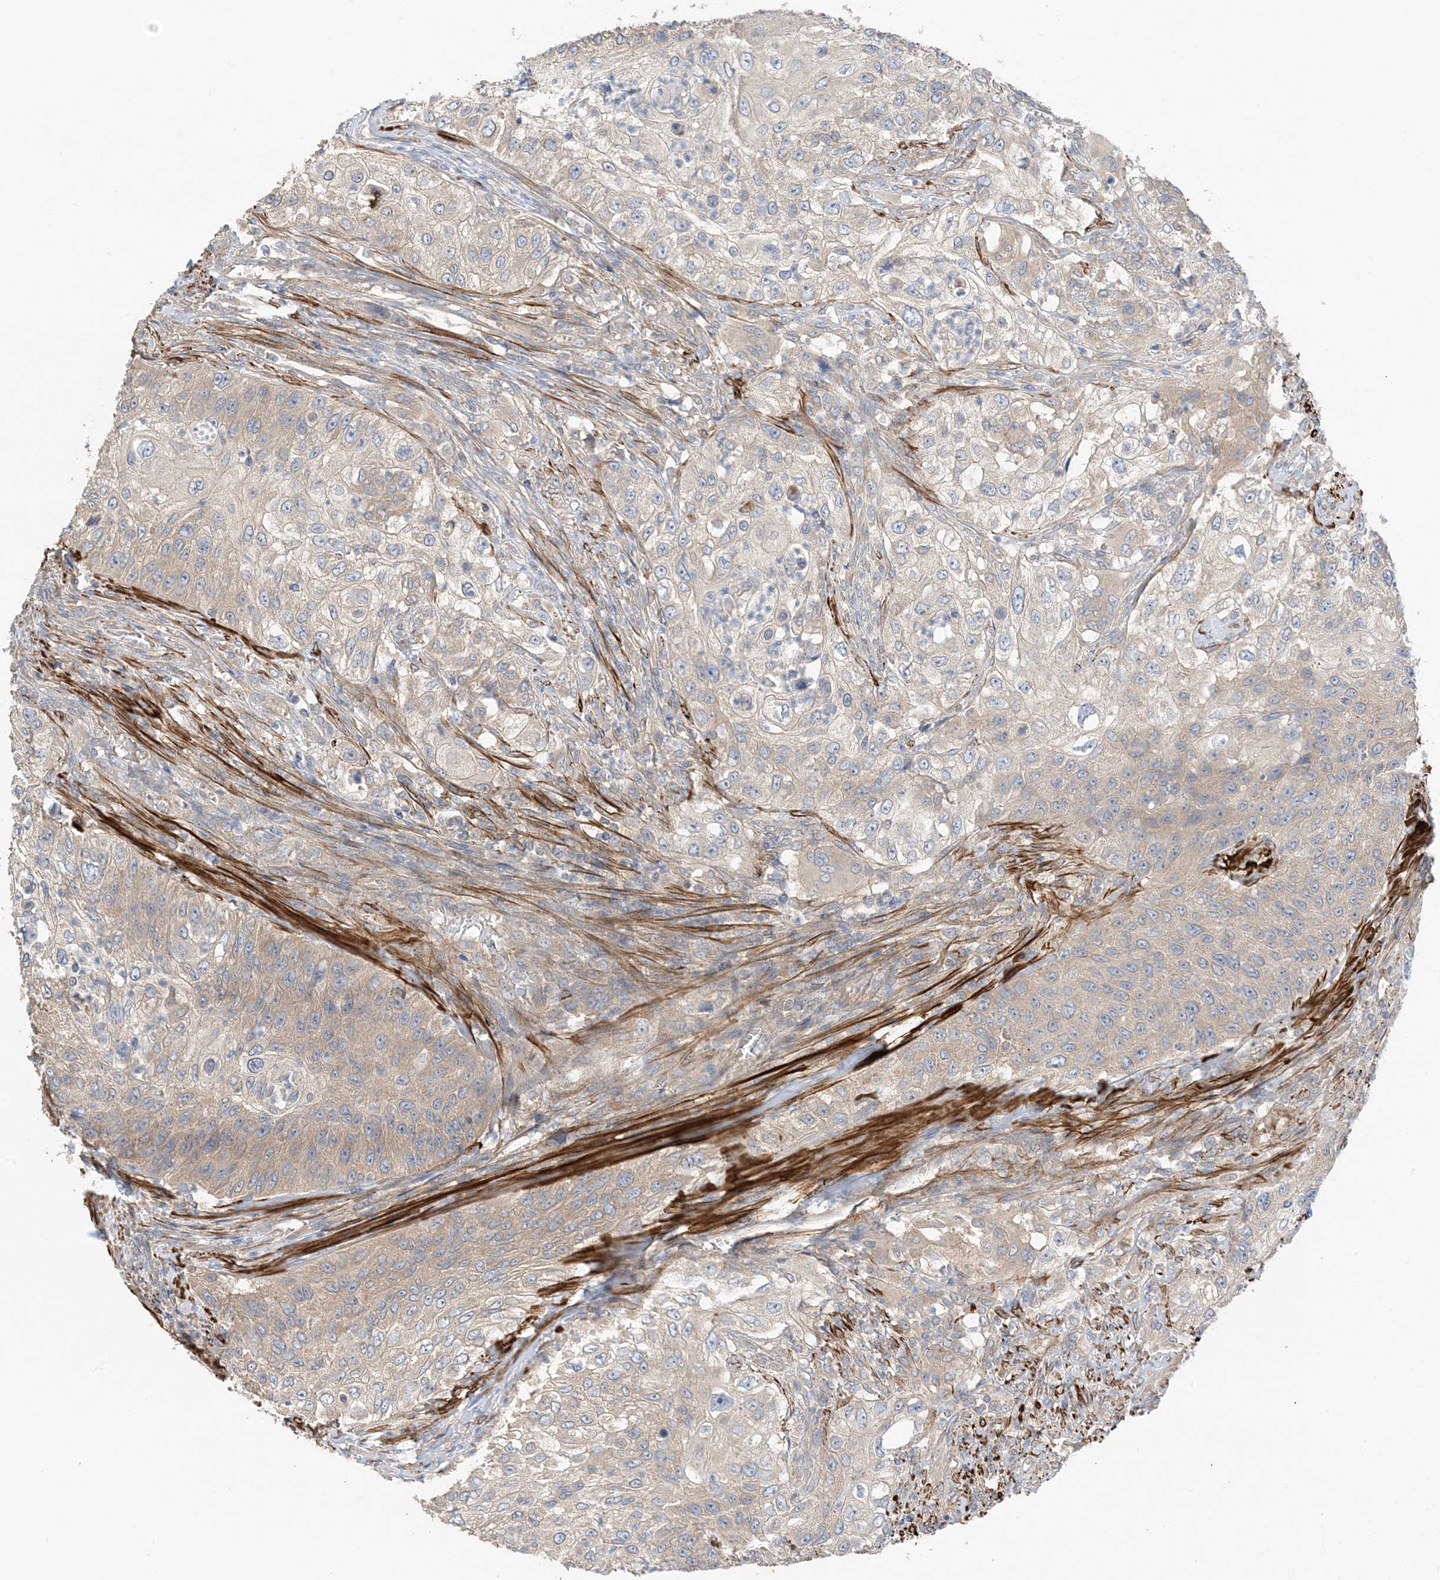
{"staining": {"intensity": "weak", "quantity": "25%-75%", "location": "cytoplasmic/membranous"}, "tissue": "urothelial cancer", "cell_type": "Tumor cells", "image_type": "cancer", "snomed": [{"axis": "morphology", "description": "Urothelial carcinoma, High grade"}, {"axis": "topography", "description": "Urinary bladder"}], "caption": "Immunohistochemistry of human high-grade urothelial carcinoma reveals low levels of weak cytoplasmic/membranous positivity in approximately 25%-75% of tumor cells.", "gene": "KIFBP", "patient": {"sex": "female", "age": 60}}